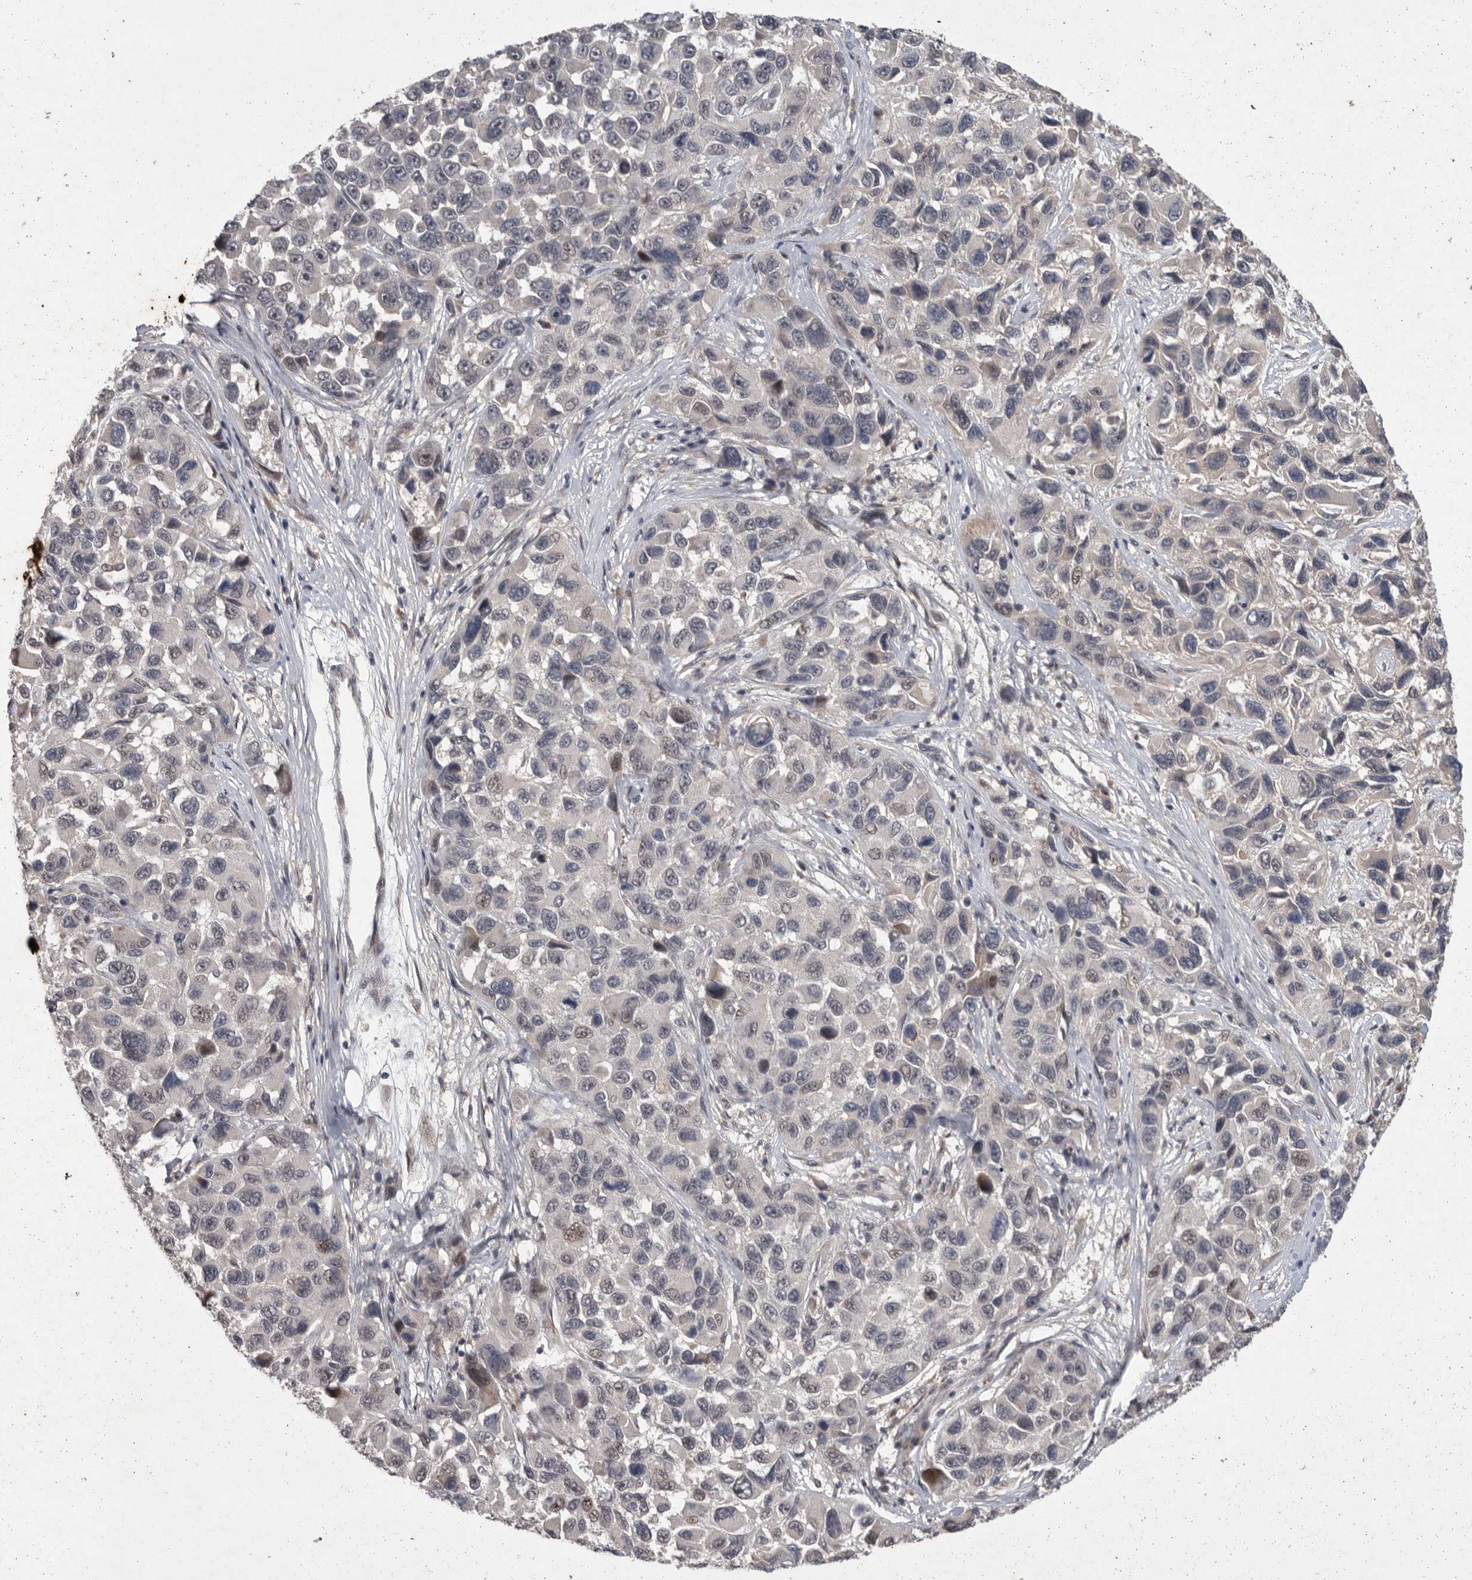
{"staining": {"intensity": "negative", "quantity": "none", "location": "none"}, "tissue": "melanoma", "cell_type": "Tumor cells", "image_type": "cancer", "snomed": [{"axis": "morphology", "description": "Malignant melanoma, NOS"}, {"axis": "topography", "description": "Skin"}], "caption": "High power microscopy histopathology image of an immunohistochemistry (IHC) micrograph of melanoma, revealing no significant staining in tumor cells.", "gene": "MAN2A1", "patient": {"sex": "male", "age": 53}}